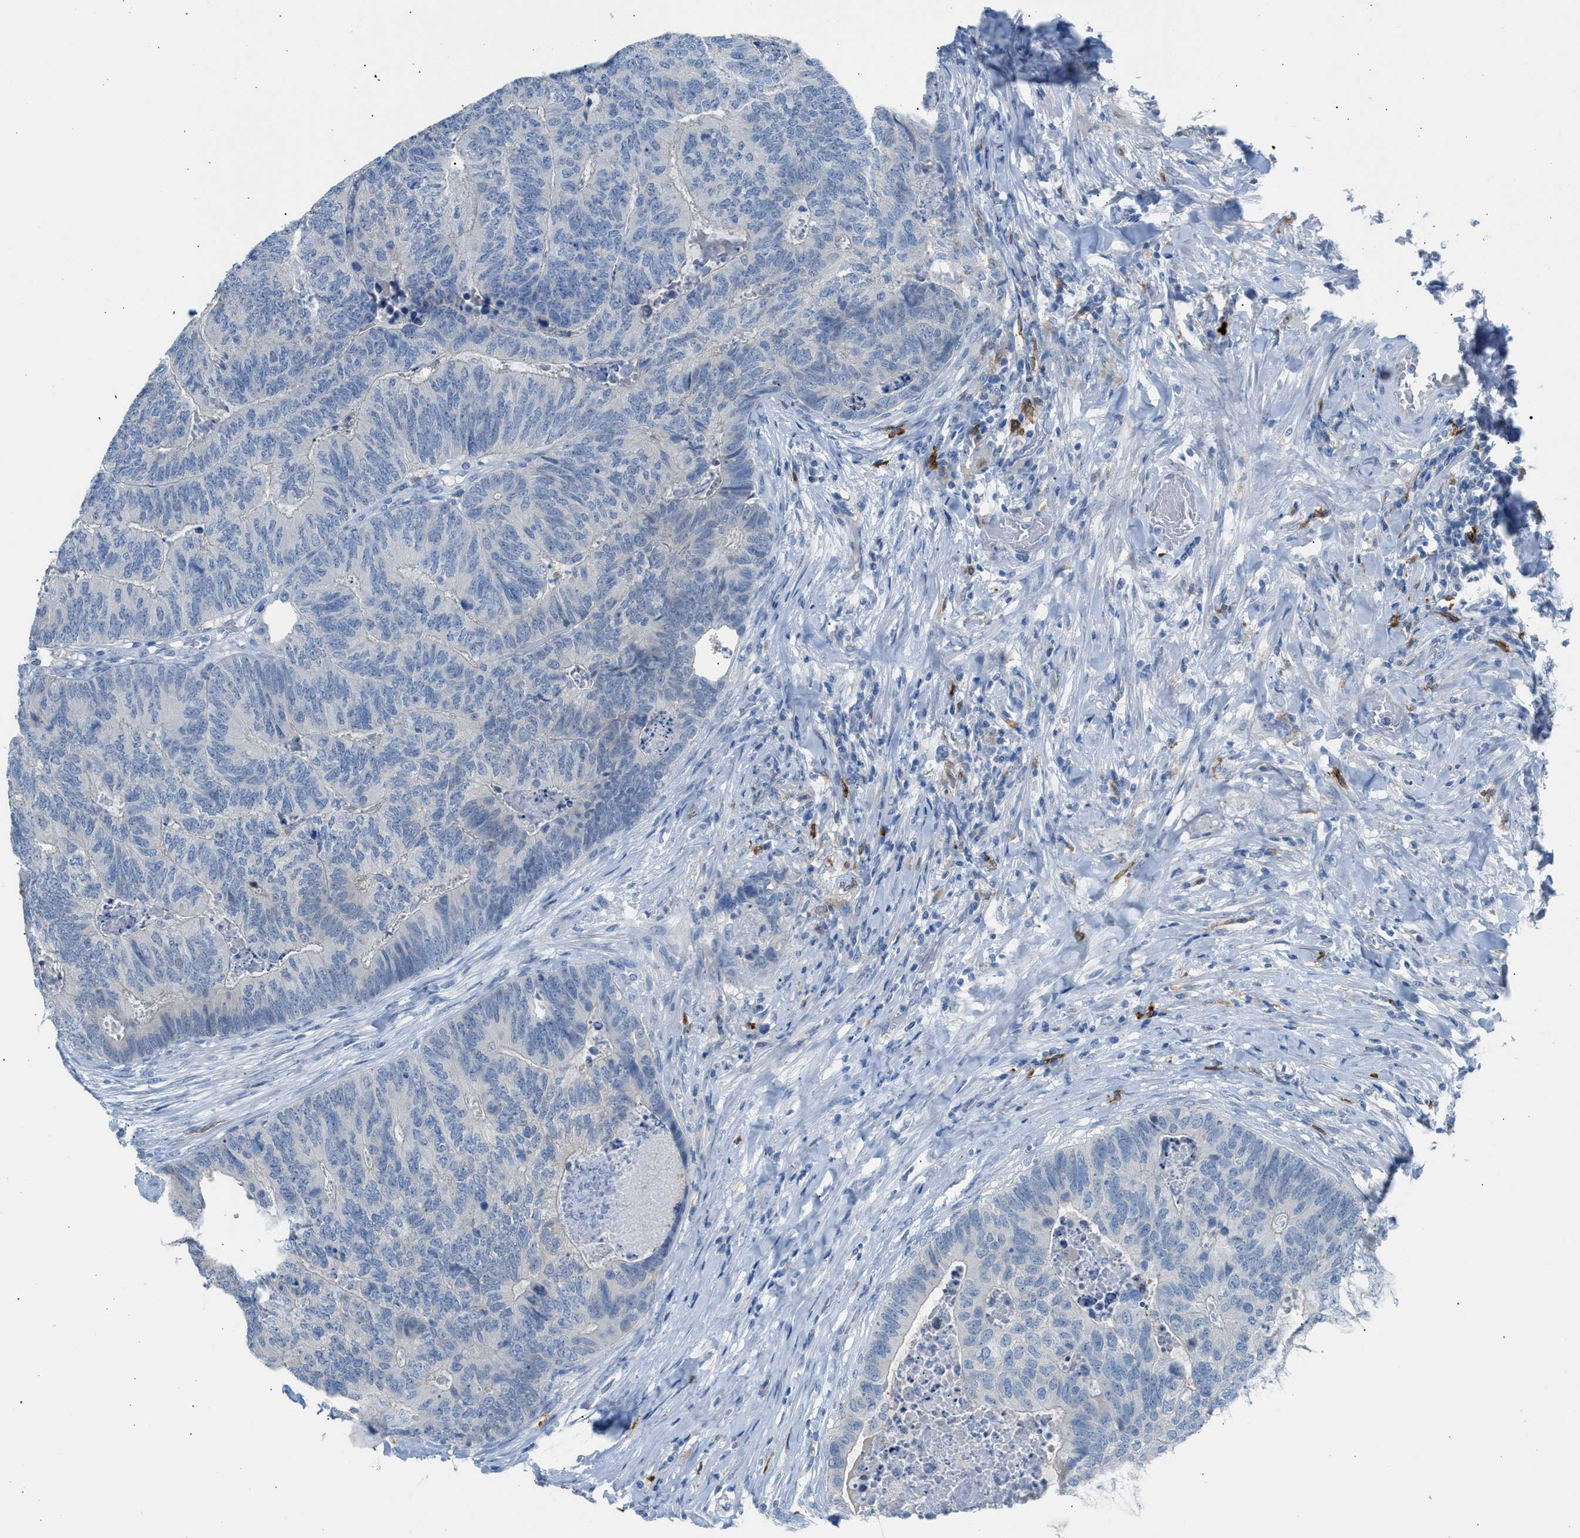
{"staining": {"intensity": "negative", "quantity": "none", "location": "none"}, "tissue": "colorectal cancer", "cell_type": "Tumor cells", "image_type": "cancer", "snomed": [{"axis": "morphology", "description": "Adenocarcinoma, NOS"}, {"axis": "topography", "description": "Colon"}], "caption": "Tumor cells are negative for brown protein staining in adenocarcinoma (colorectal).", "gene": "CLEC10A", "patient": {"sex": "female", "age": 67}}